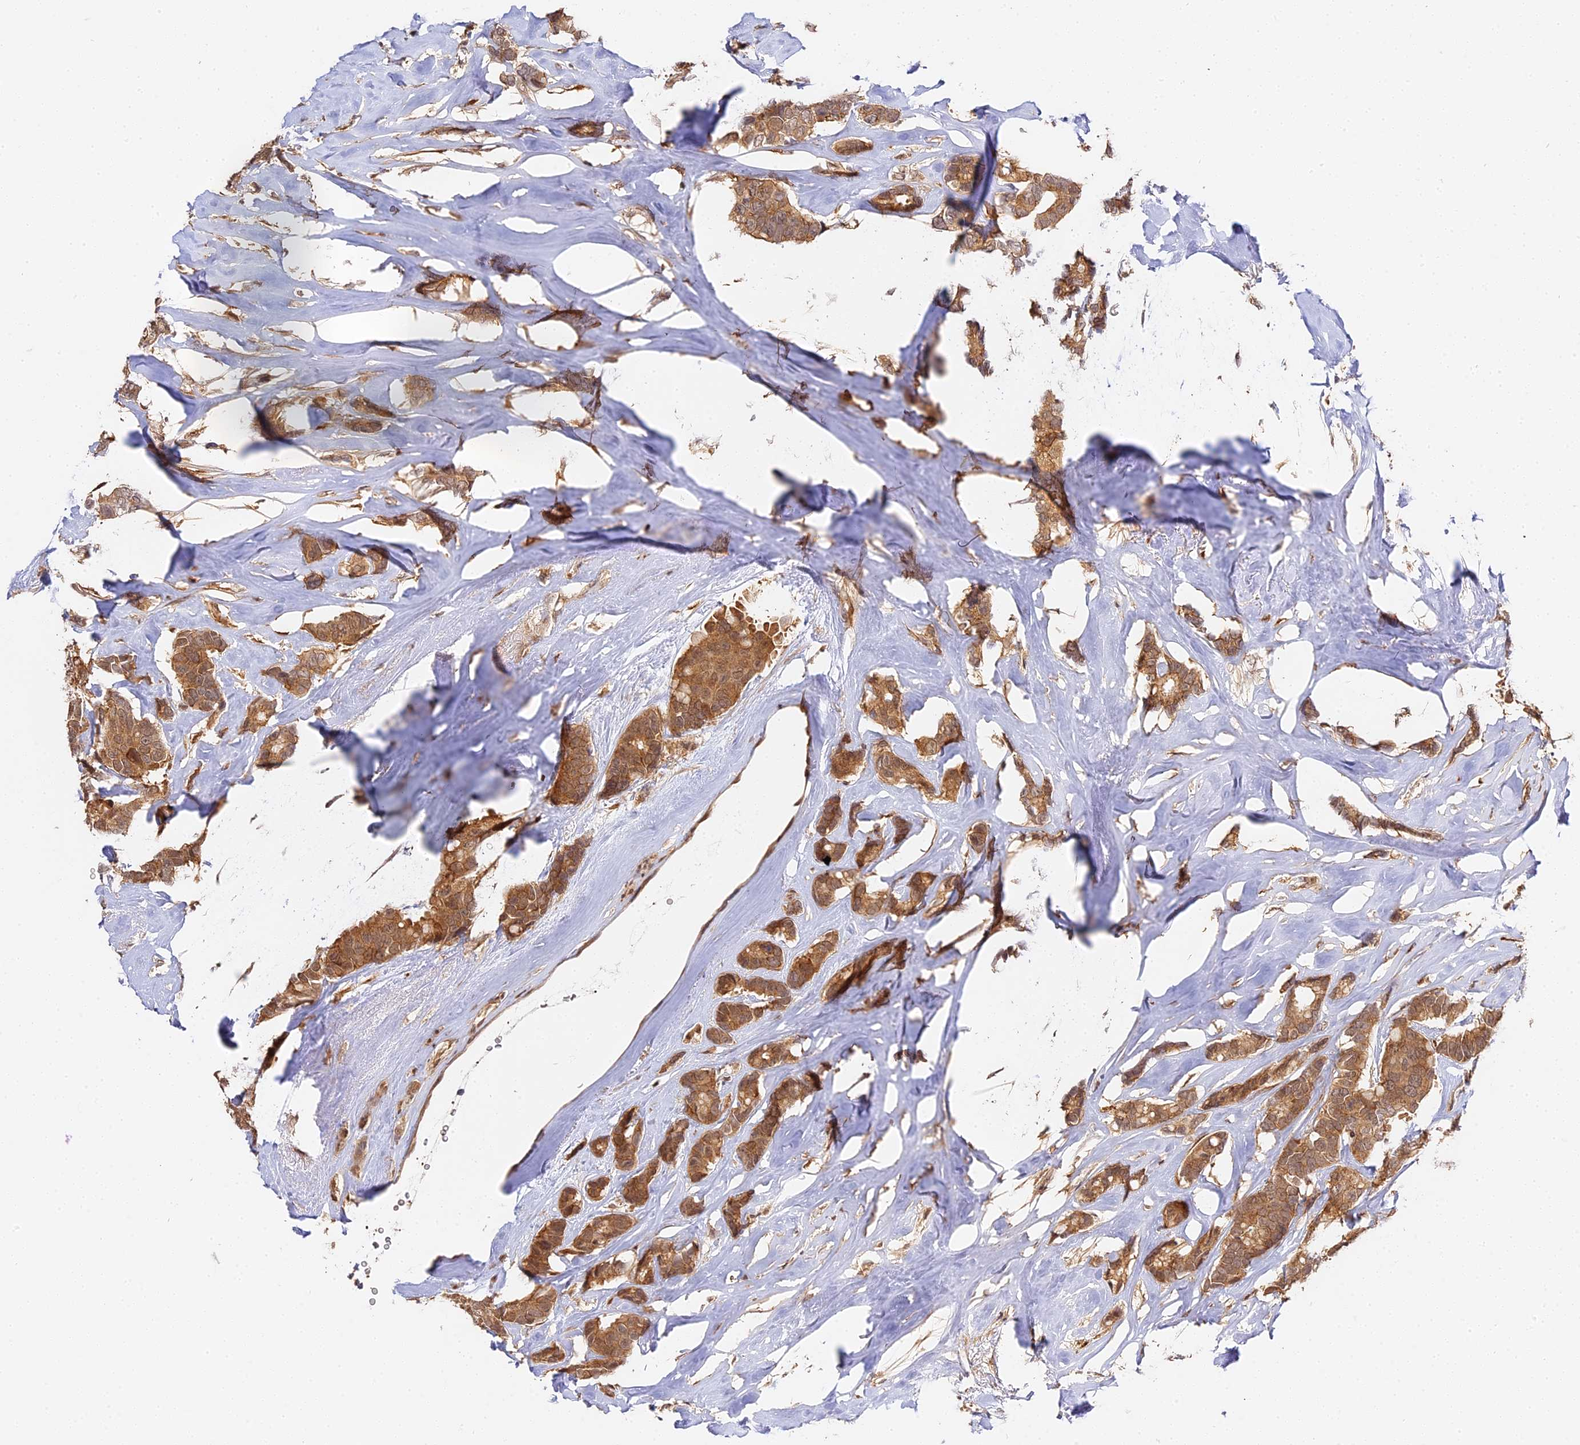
{"staining": {"intensity": "moderate", "quantity": ">75%", "location": "cytoplasmic/membranous,nuclear"}, "tissue": "breast cancer", "cell_type": "Tumor cells", "image_type": "cancer", "snomed": [{"axis": "morphology", "description": "Duct carcinoma"}, {"axis": "topography", "description": "Breast"}], "caption": "Breast intraductal carcinoma tissue reveals moderate cytoplasmic/membranous and nuclear staining in about >75% of tumor cells (DAB (3,3'-diaminobenzidine) IHC with brightfield microscopy, high magnification).", "gene": "IMPACT", "patient": {"sex": "female", "age": 40}}